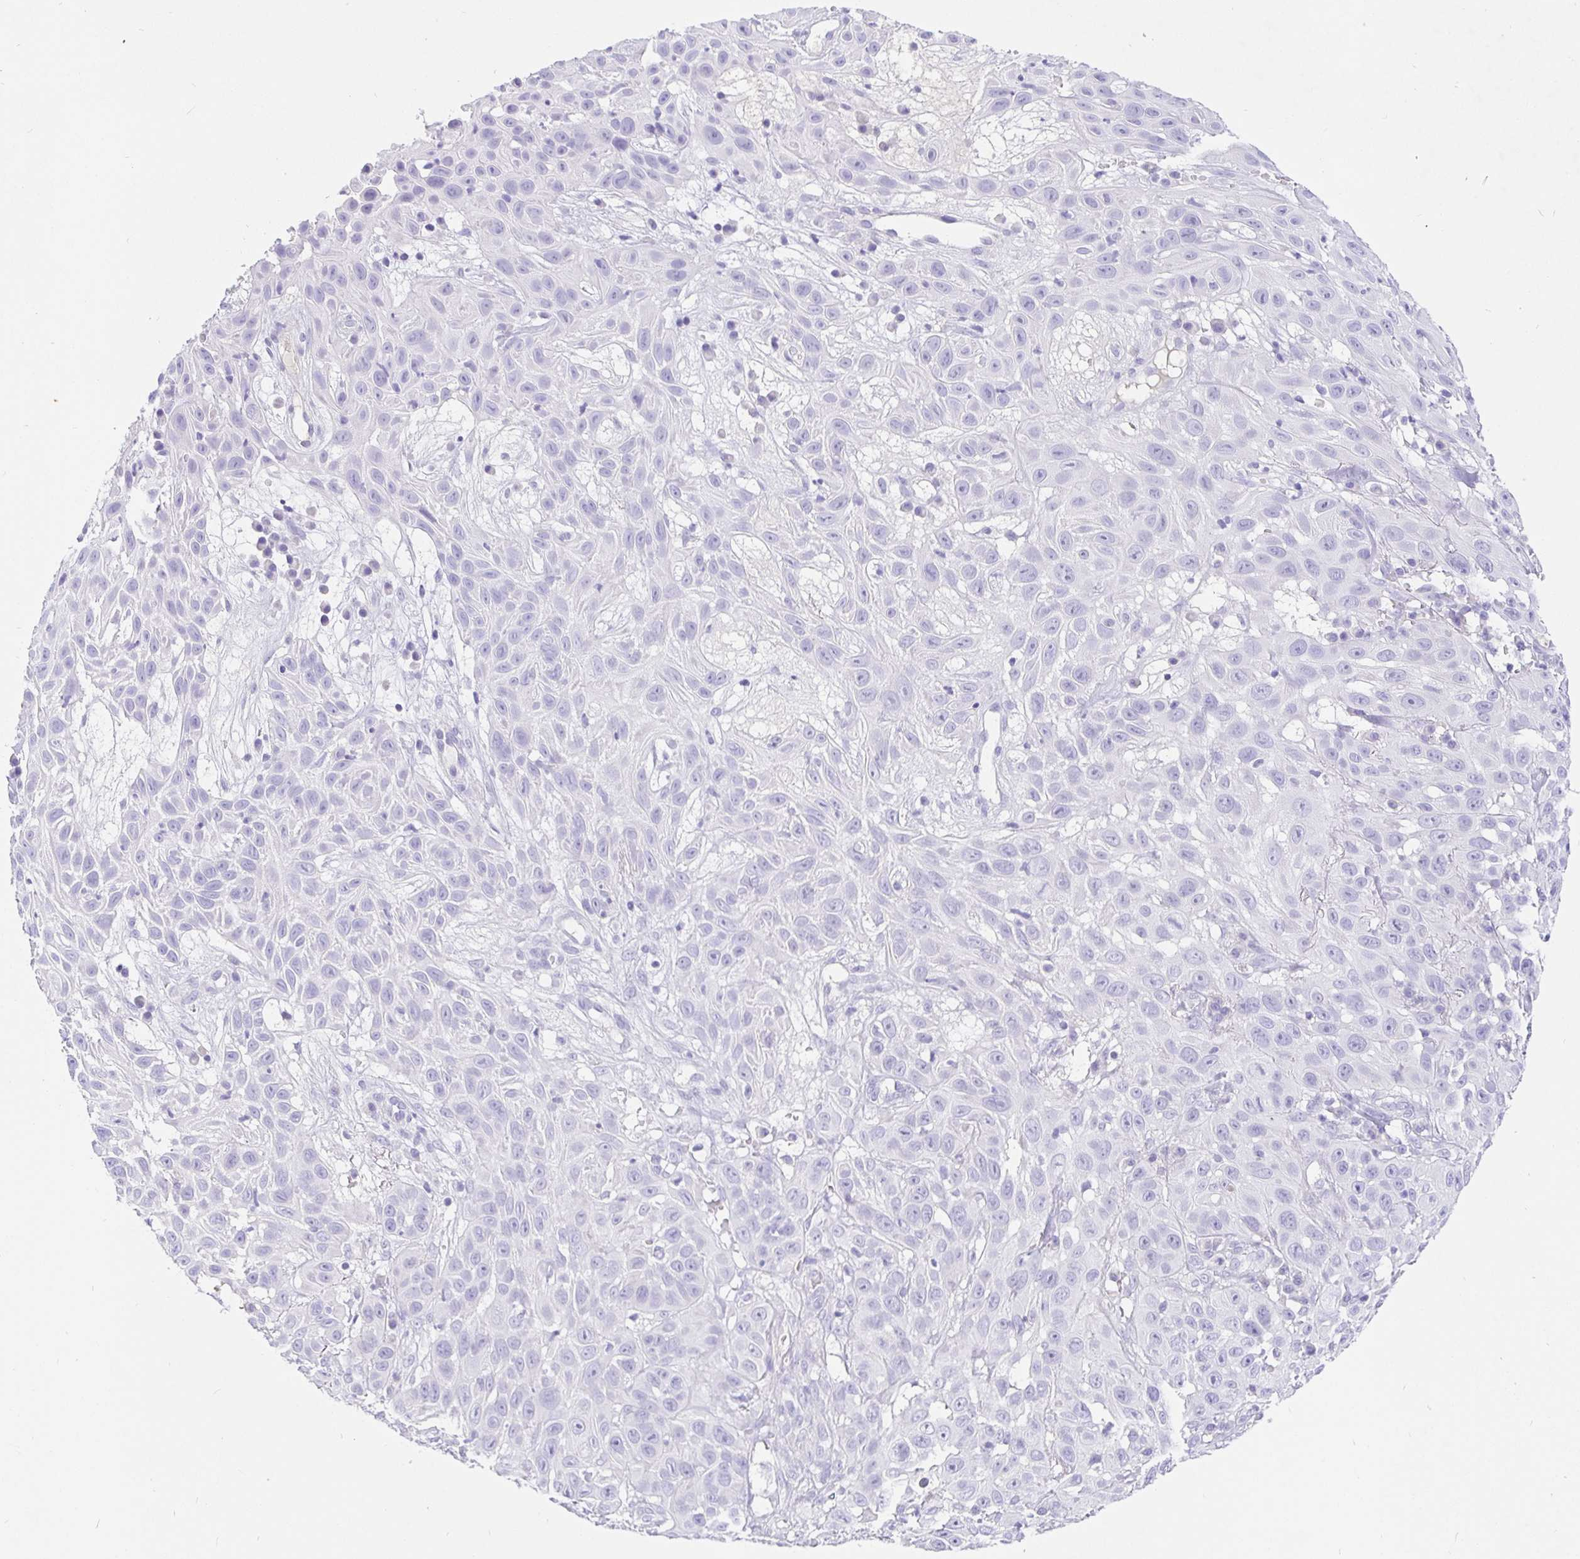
{"staining": {"intensity": "negative", "quantity": "none", "location": "none"}, "tissue": "skin cancer", "cell_type": "Tumor cells", "image_type": "cancer", "snomed": [{"axis": "morphology", "description": "Squamous cell carcinoma, NOS"}, {"axis": "topography", "description": "Skin"}], "caption": "This is an immunohistochemistry micrograph of squamous cell carcinoma (skin). There is no positivity in tumor cells.", "gene": "TPTE", "patient": {"sex": "male", "age": 82}}